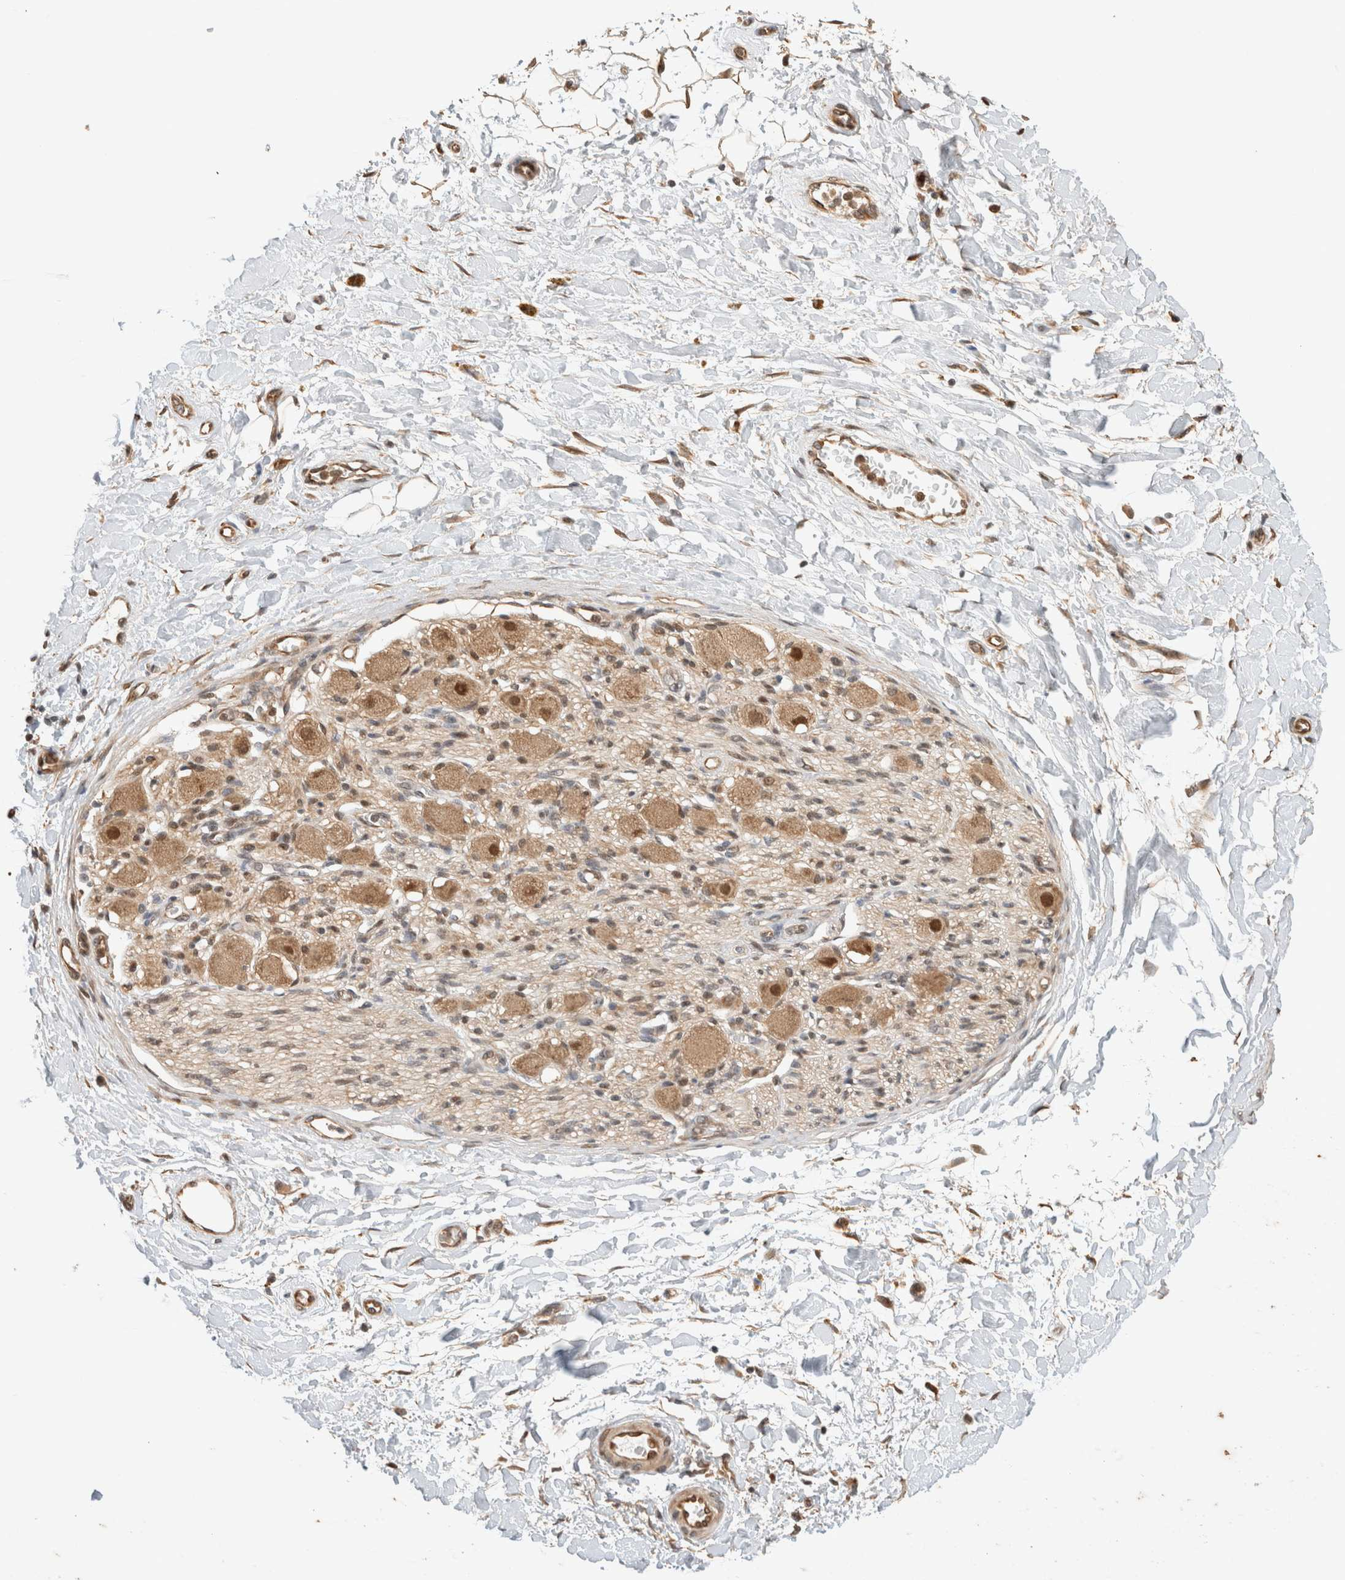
{"staining": {"intensity": "moderate", "quantity": ">75%", "location": "cytoplasmic/membranous"}, "tissue": "adipose tissue", "cell_type": "Adipocytes", "image_type": "normal", "snomed": [{"axis": "morphology", "description": "Normal tissue, NOS"}, {"axis": "topography", "description": "Kidney"}, {"axis": "topography", "description": "Peripheral nerve tissue"}], "caption": "IHC (DAB (3,3'-diaminobenzidine)) staining of normal adipose tissue displays moderate cytoplasmic/membranous protein staining in approximately >75% of adipocytes. The protein is stained brown, and the nuclei are stained in blue (DAB (3,3'-diaminobenzidine) IHC with brightfield microscopy, high magnification).", "gene": "OTUD6B", "patient": {"sex": "male", "age": 7}}